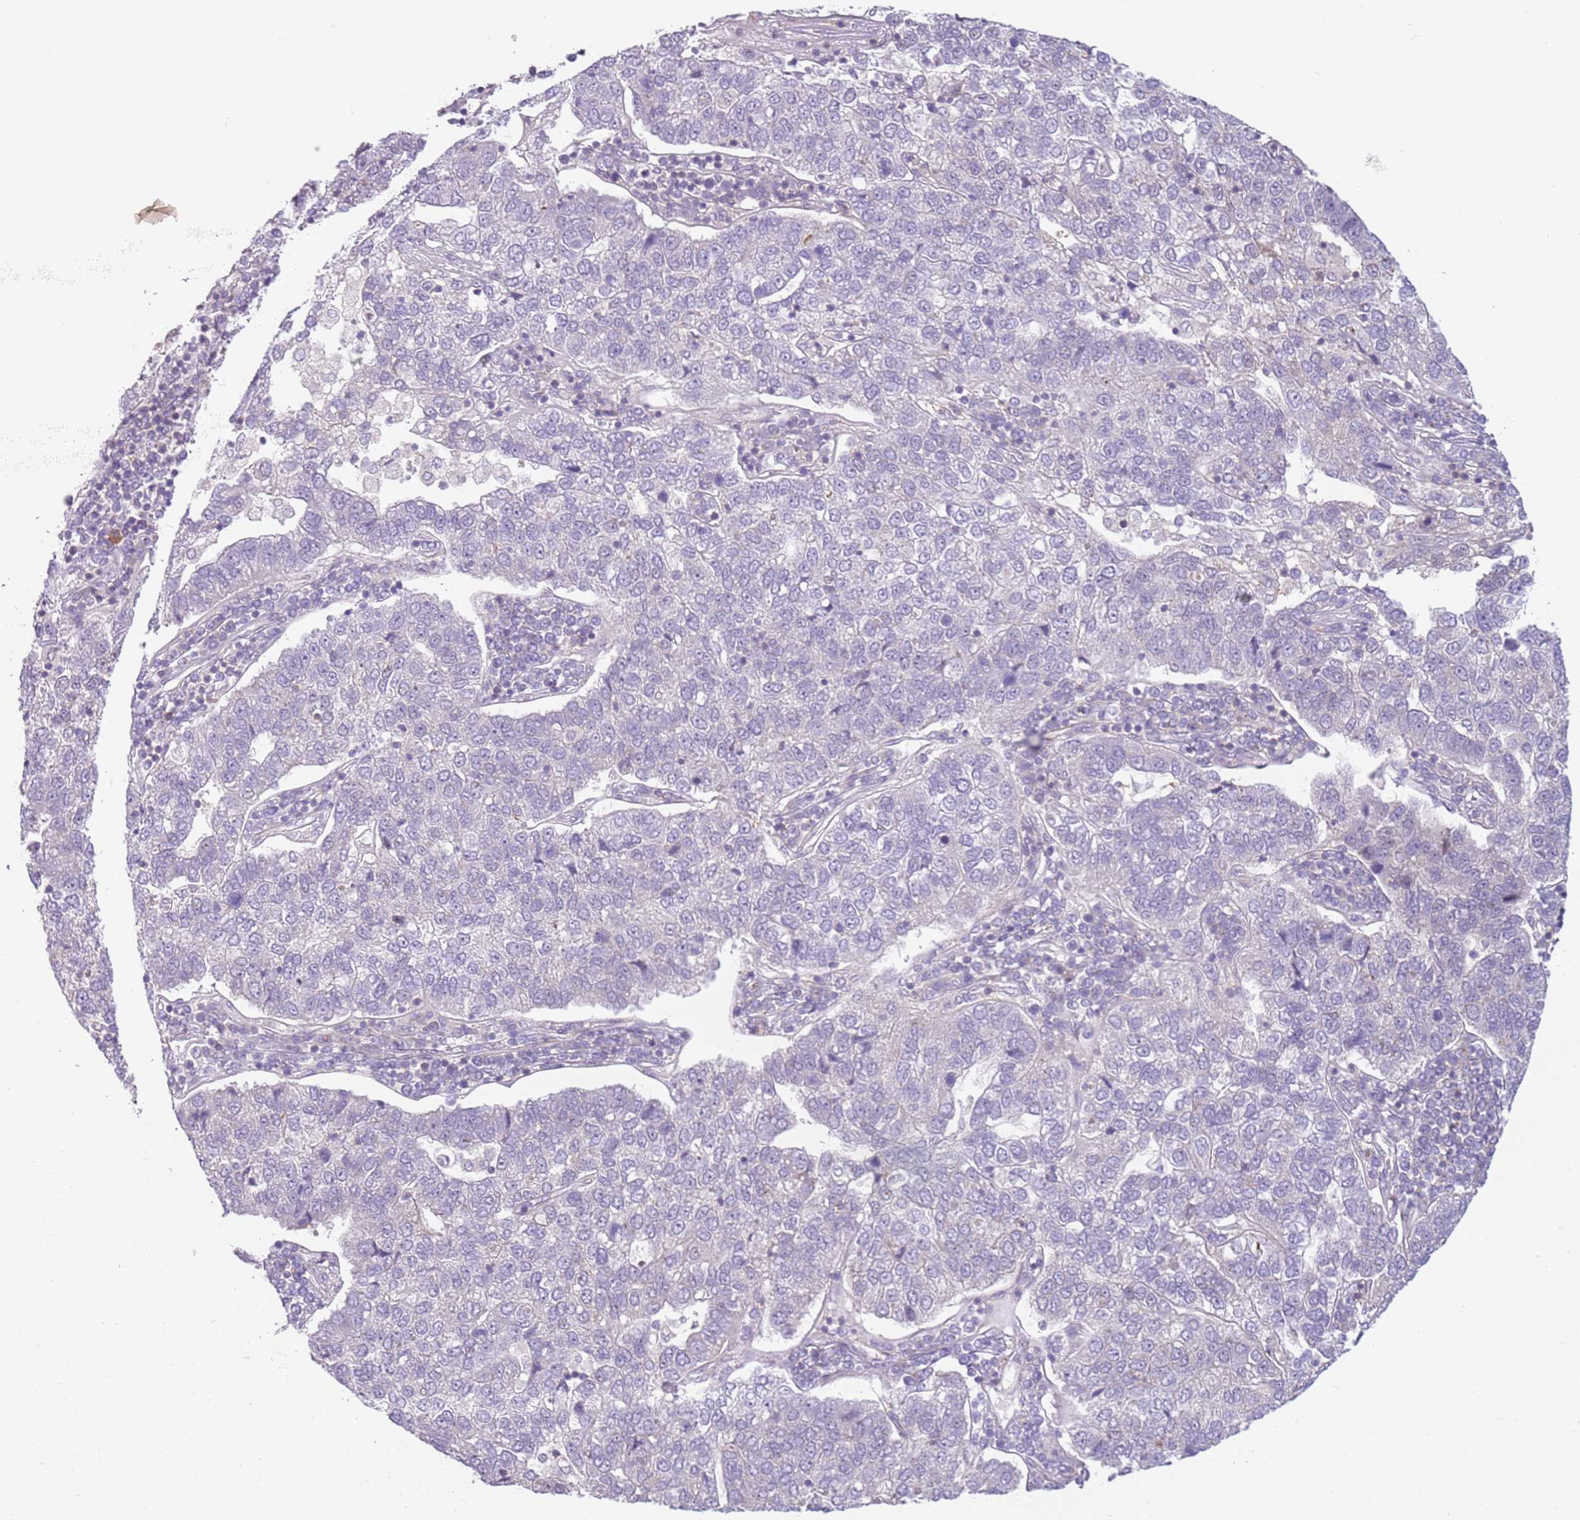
{"staining": {"intensity": "negative", "quantity": "none", "location": "none"}, "tissue": "pancreatic cancer", "cell_type": "Tumor cells", "image_type": "cancer", "snomed": [{"axis": "morphology", "description": "Adenocarcinoma, NOS"}, {"axis": "topography", "description": "Pancreas"}], "caption": "Immunohistochemistry of adenocarcinoma (pancreatic) reveals no positivity in tumor cells.", "gene": "DEFB116", "patient": {"sex": "female", "age": 61}}